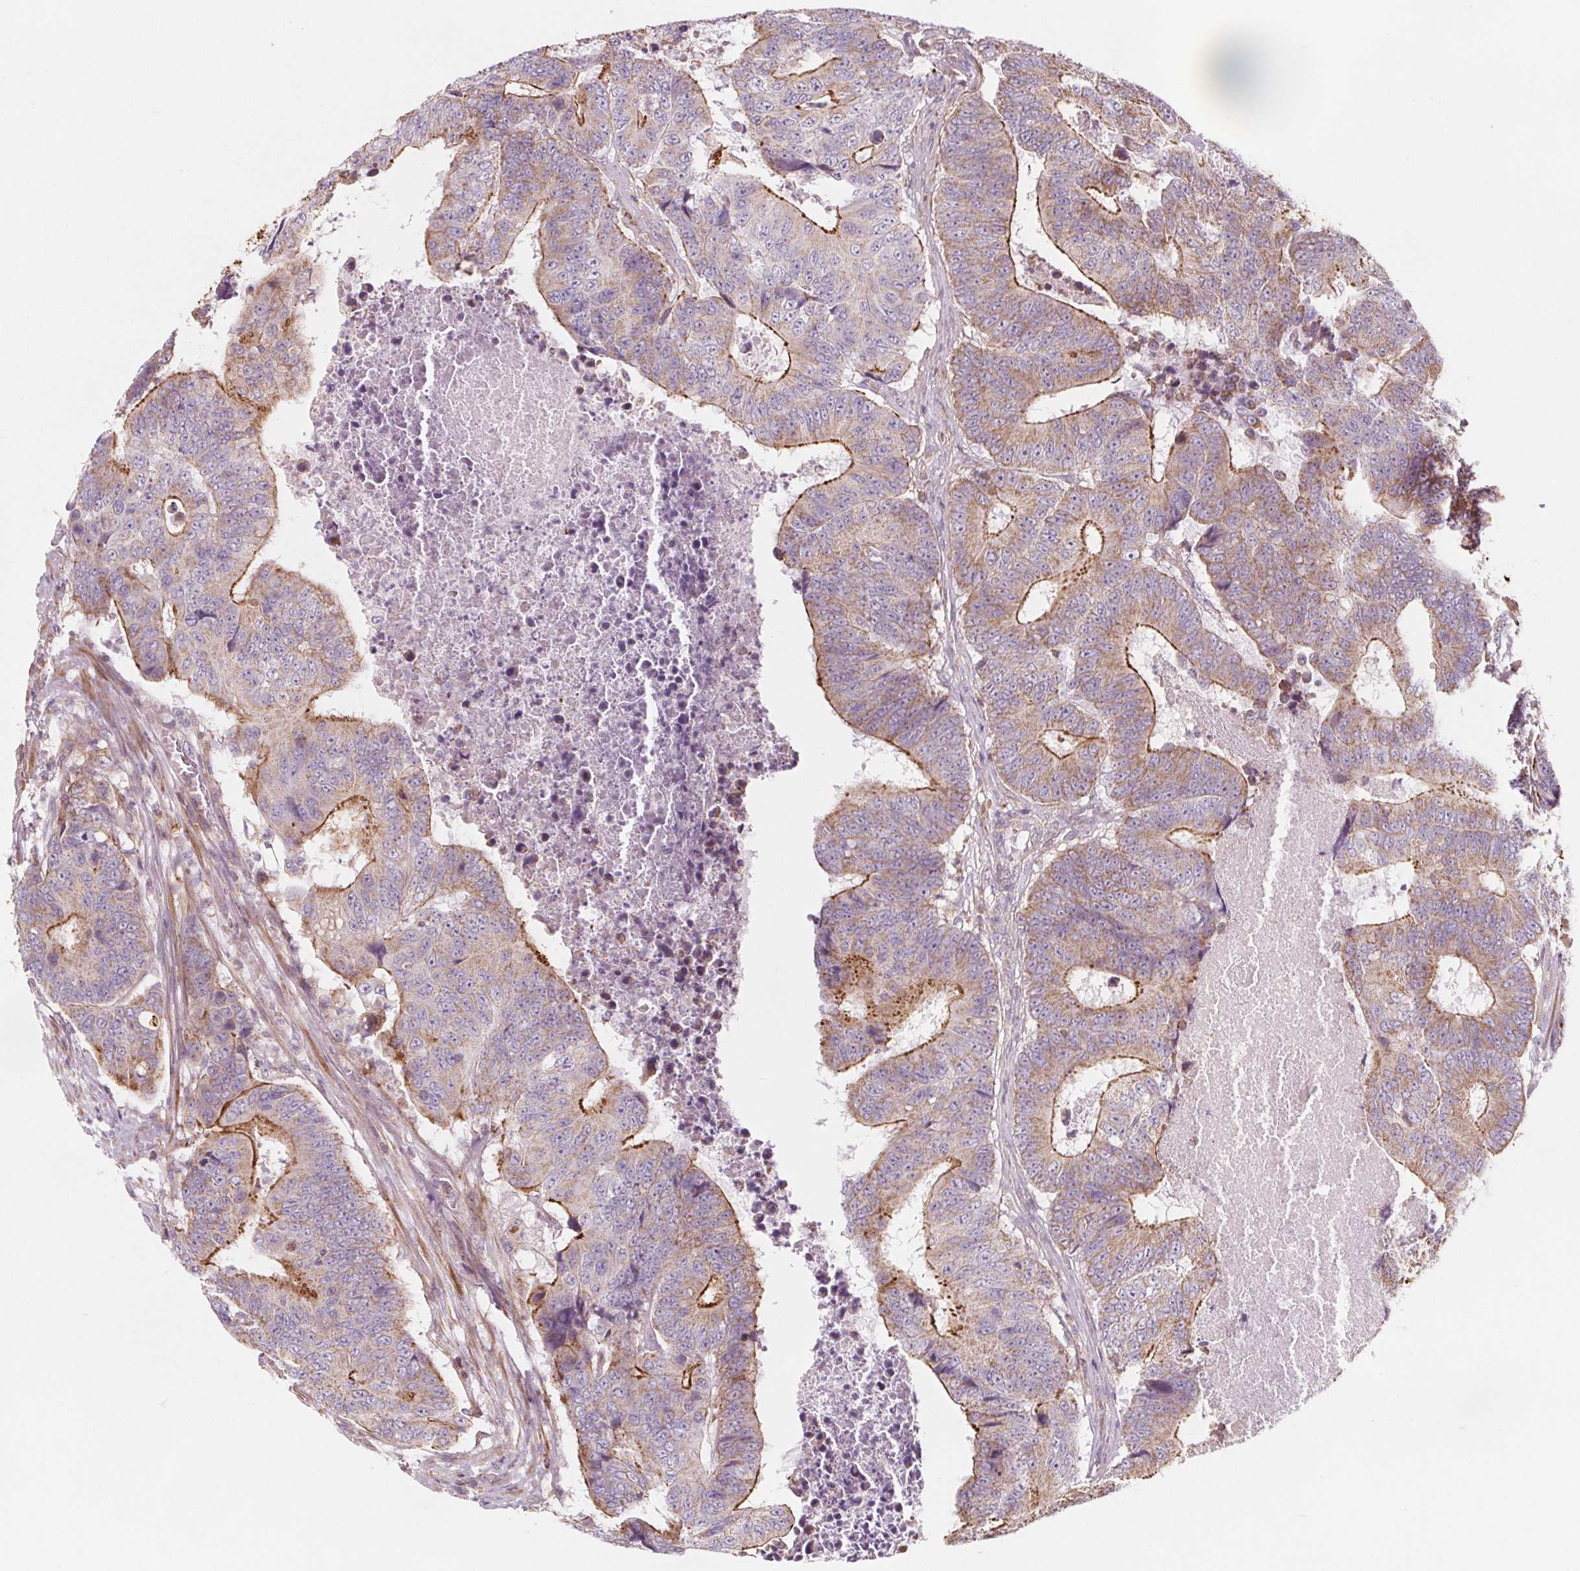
{"staining": {"intensity": "moderate", "quantity": "<25%", "location": "cytoplasmic/membranous"}, "tissue": "colorectal cancer", "cell_type": "Tumor cells", "image_type": "cancer", "snomed": [{"axis": "morphology", "description": "Adenocarcinoma, NOS"}, {"axis": "topography", "description": "Colon"}], "caption": "This histopathology image exhibits immunohistochemistry staining of colorectal adenocarcinoma, with low moderate cytoplasmic/membranous staining in about <25% of tumor cells.", "gene": "ADAM33", "patient": {"sex": "female", "age": 48}}